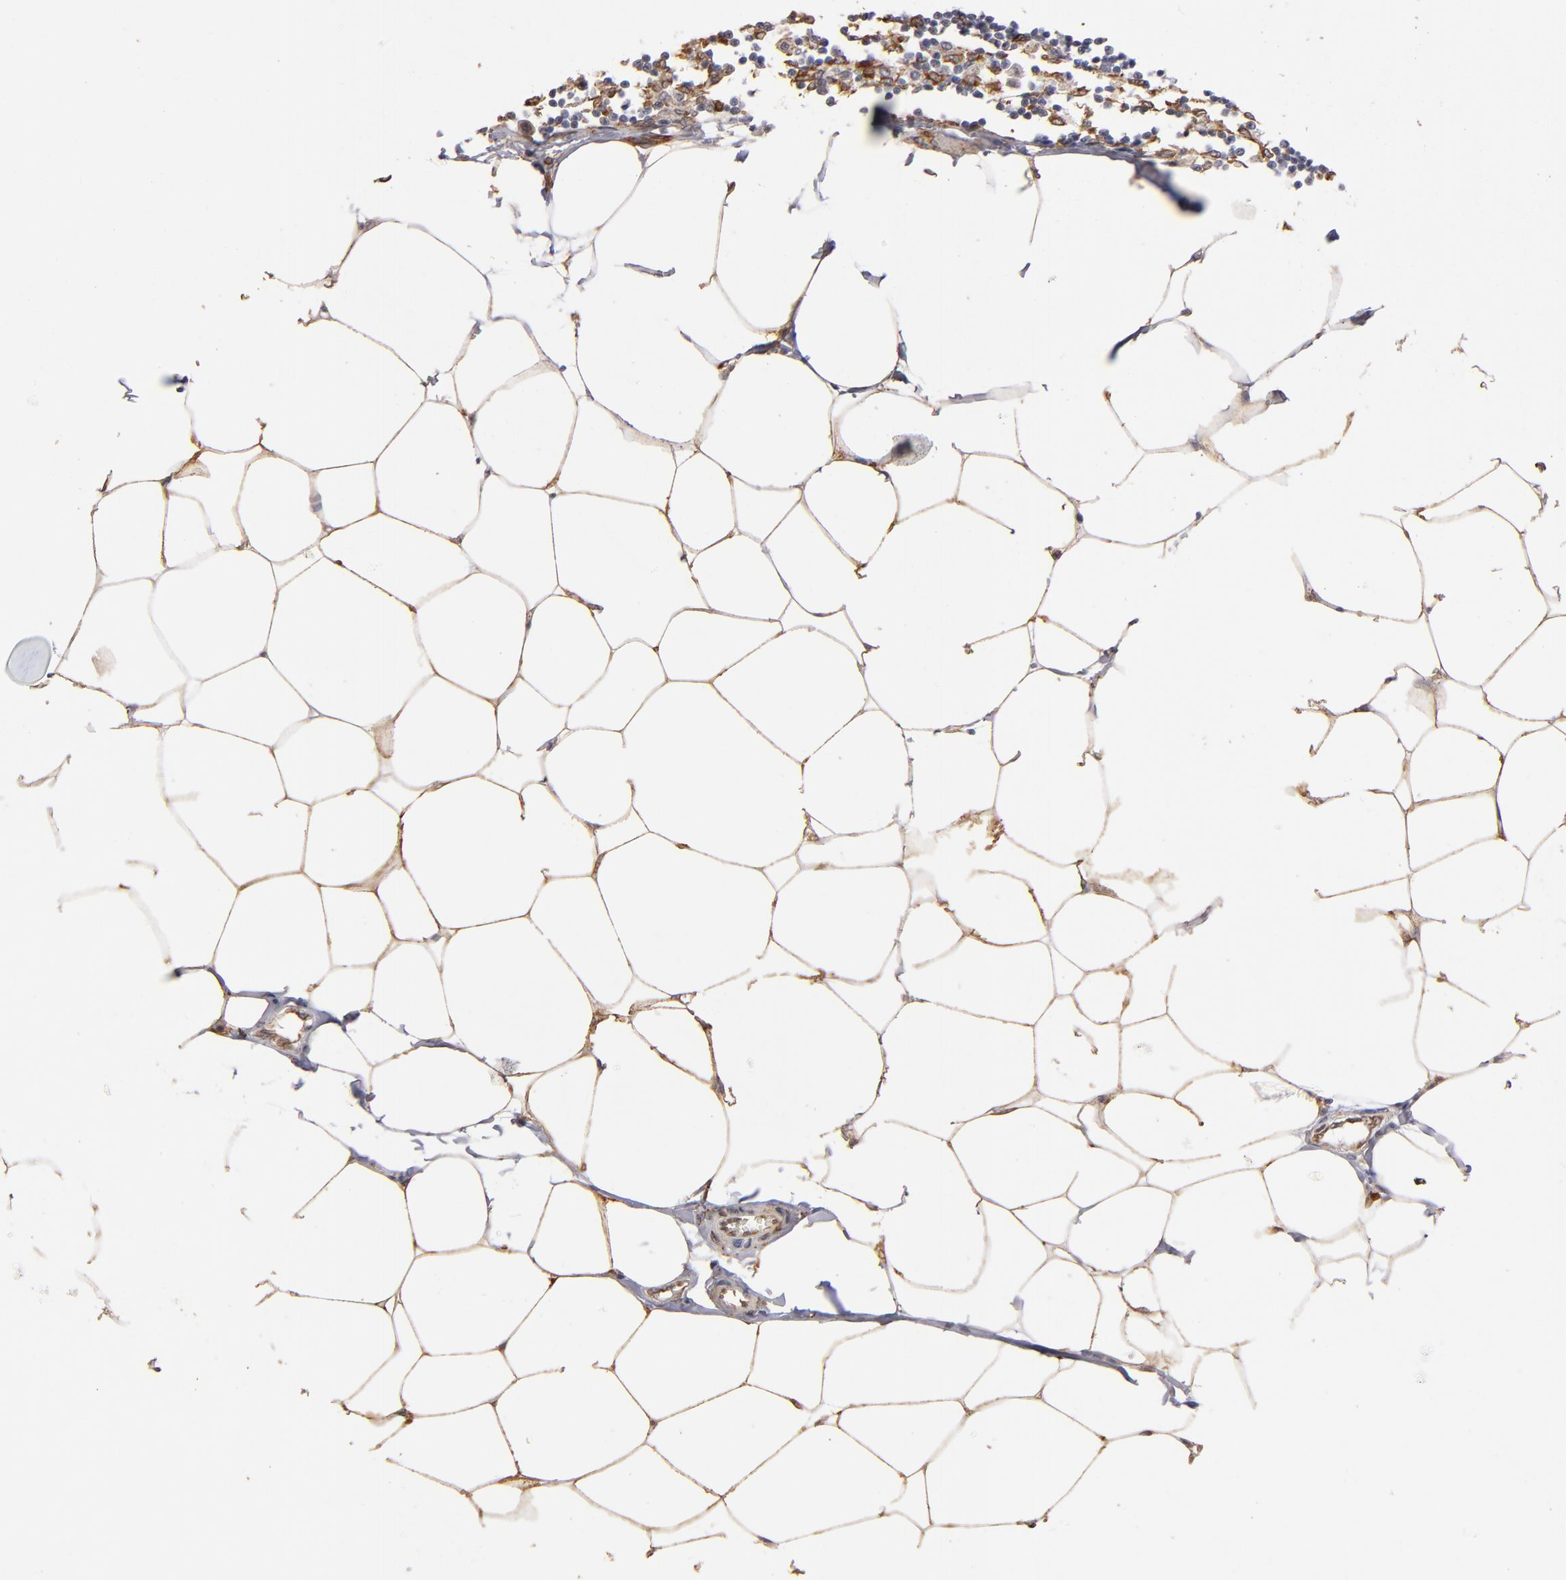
{"staining": {"intensity": "moderate", "quantity": ">75%", "location": "cytoplasmic/membranous"}, "tissue": "adipose tissue", "cell_type": "Adipocytes", "image_type": "normal", "snomed": [{"axis": "morphology", "description": "Normal tissue, NOS"}, {"axis": "morphology", "description": "Adenocarcinoma, NOS"}, {"axis": "topography", "description": "Colon"}, {"axis": "topography", "description": "Peripheral nerve tissue"}], "caption": "Approximately >75% of adipocytes in normal human adipose tissue exhibit moderate cytoplasmic/membranous protein staining as visualized by brown immunohistochemical staining.", "gene": "PGRMC1", "patient": {"sex": "male", "age": 14}}